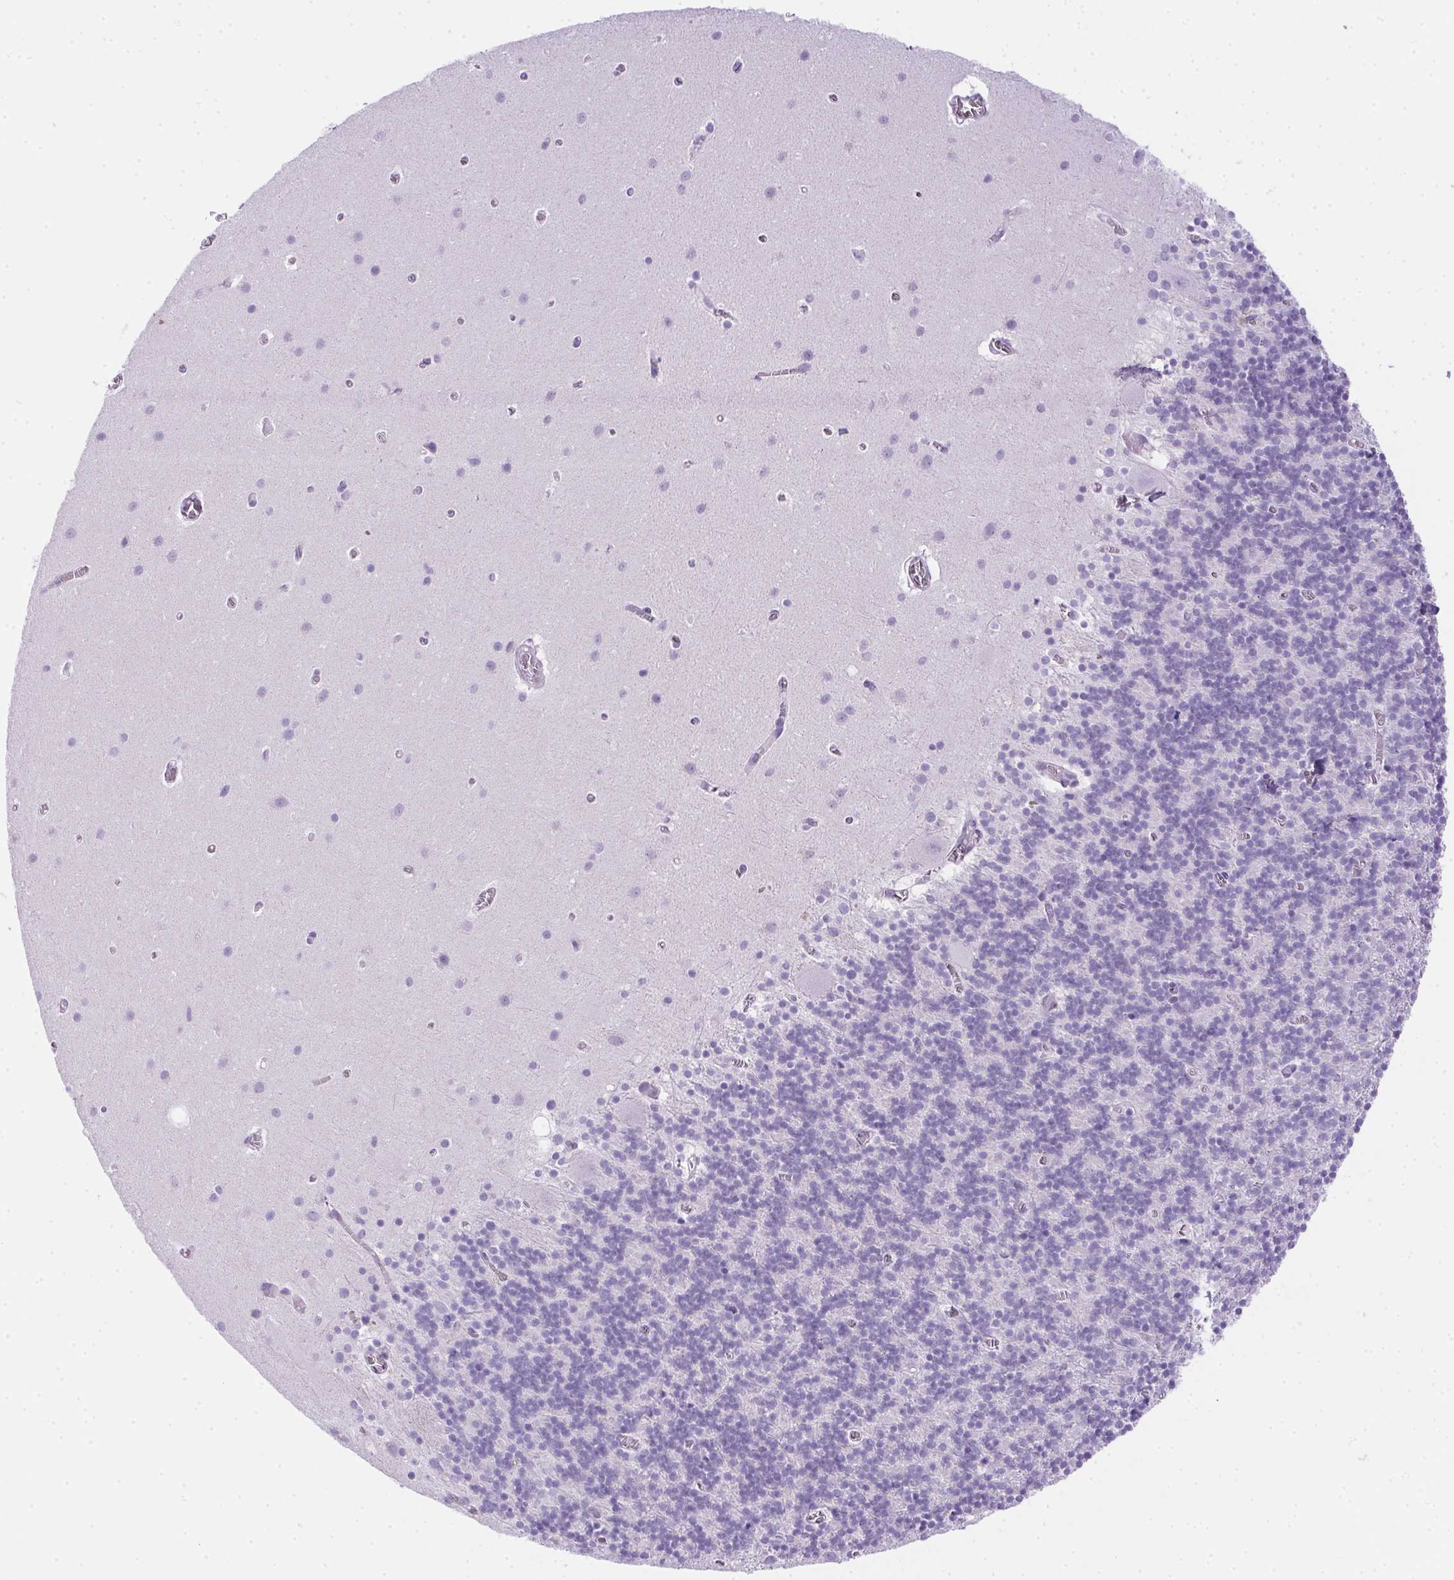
{"staining": {"intensity": "negative", "quantity": "none", "location": "none"}, "tissue": "cerebellum", "cell_type": "Cells in granular layer", "image_type": "normal", "snomed": [{"axis": "morphology", "description": "Normal tissue, NOS"}, {"axis": "topography", "description": "Cerebellum"}], "caption": "Cells in granular layer show no significant expression in benign cerebellum.", "gene": "SPACA5B", "patient": {"sex": "male", "age": 70}}